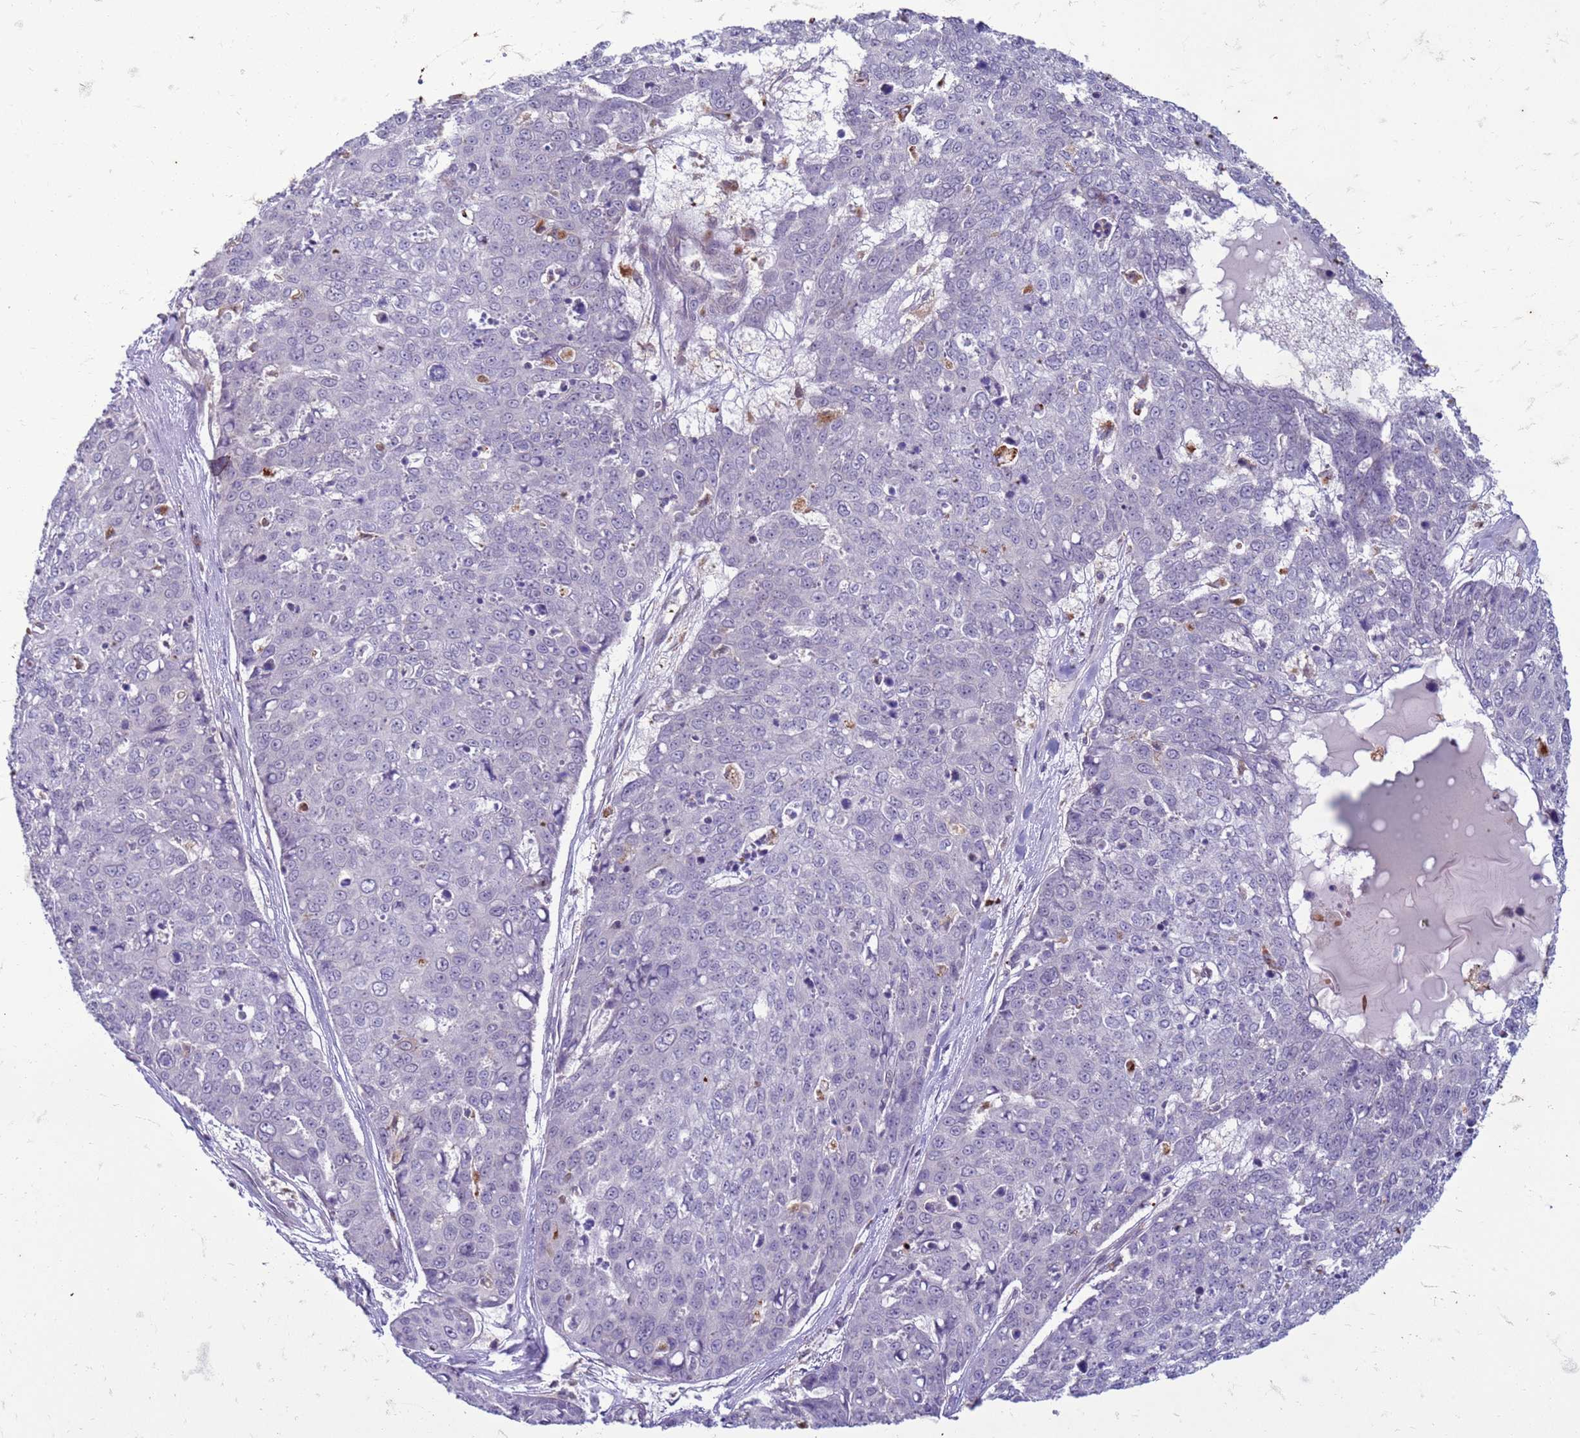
{"staining": {"intensity": "negative", "quantity": "none", "location": "none"}, "tissue": "skin cancer", "cell_type": "Tumor cells", "image_type": "cancer", "snomed": [{"axis": "morphology", "description": "Squamous cell carcinoma, NOS"}, {"axis": "topography", "description": "Skin"}], "caption": "Immunohistochemistry (IHC) micrograph of human skin cancer (squamous cell carcinoma) stained for a protein (brown), which shows no staining in tumor cells.", "gene": "SLC15A3", "patient": {"sex": "female", "age": 44}}